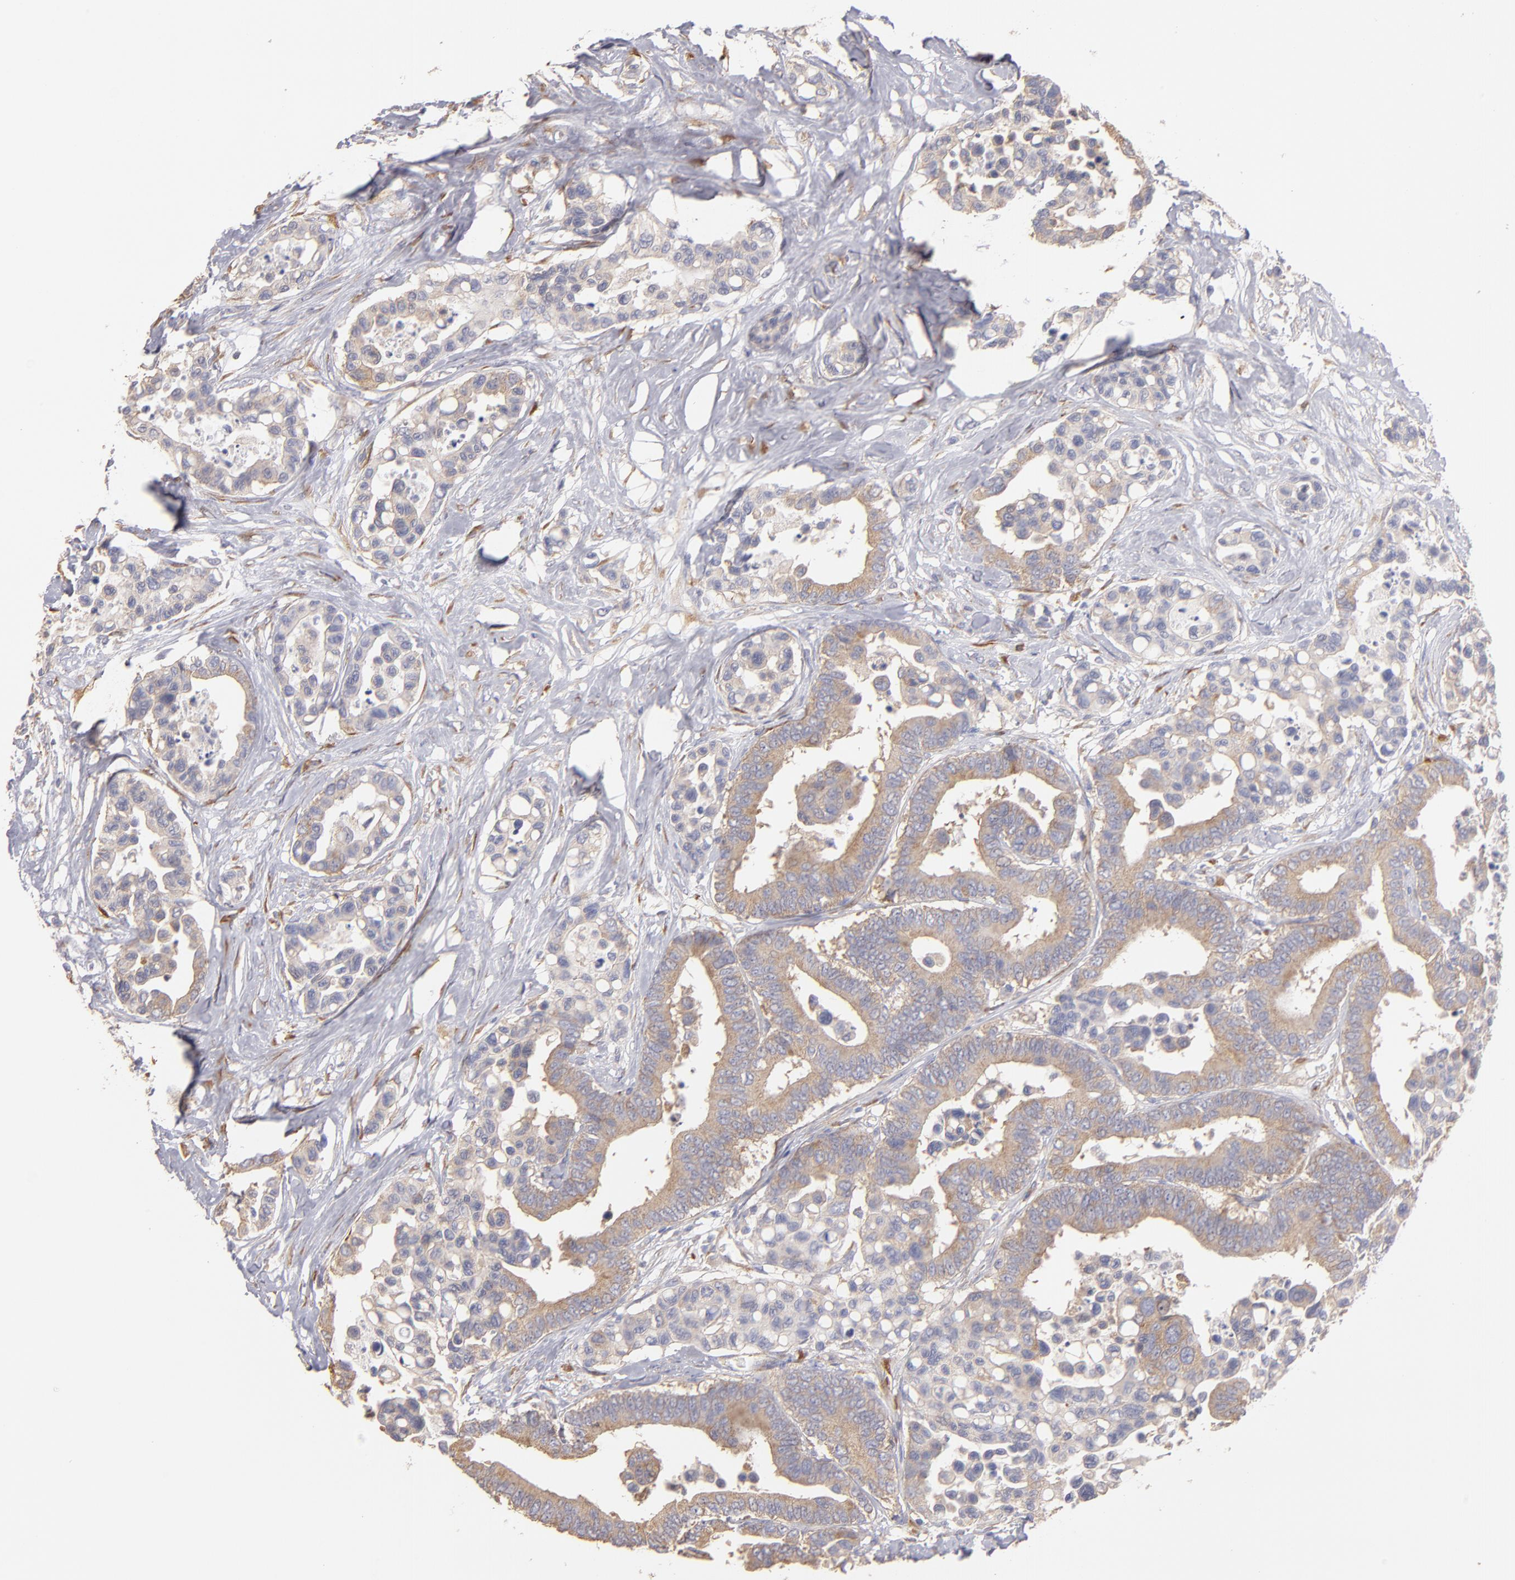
{"staining": {"intensity": "moderate", "quantity": ">75%", "location": "cytoplasmic/membranous"}, "tissue": "colorectal cancer", "cell_type": "Tumor cells", "image_type": "cancer", "snomed": [{"axis": "morphology", "description": "Adenocarcinoma, NOS"}, {"axis": "topography", "description": "Colon"}], "caption": "The immunohistochemical stain shows moderate cytoplasmic/membranous expression in tumor cells of colorectal adenocarcinoma tissue.", "gene": "ENTPD5", "patient": {"sex": "male", "age": 82}}